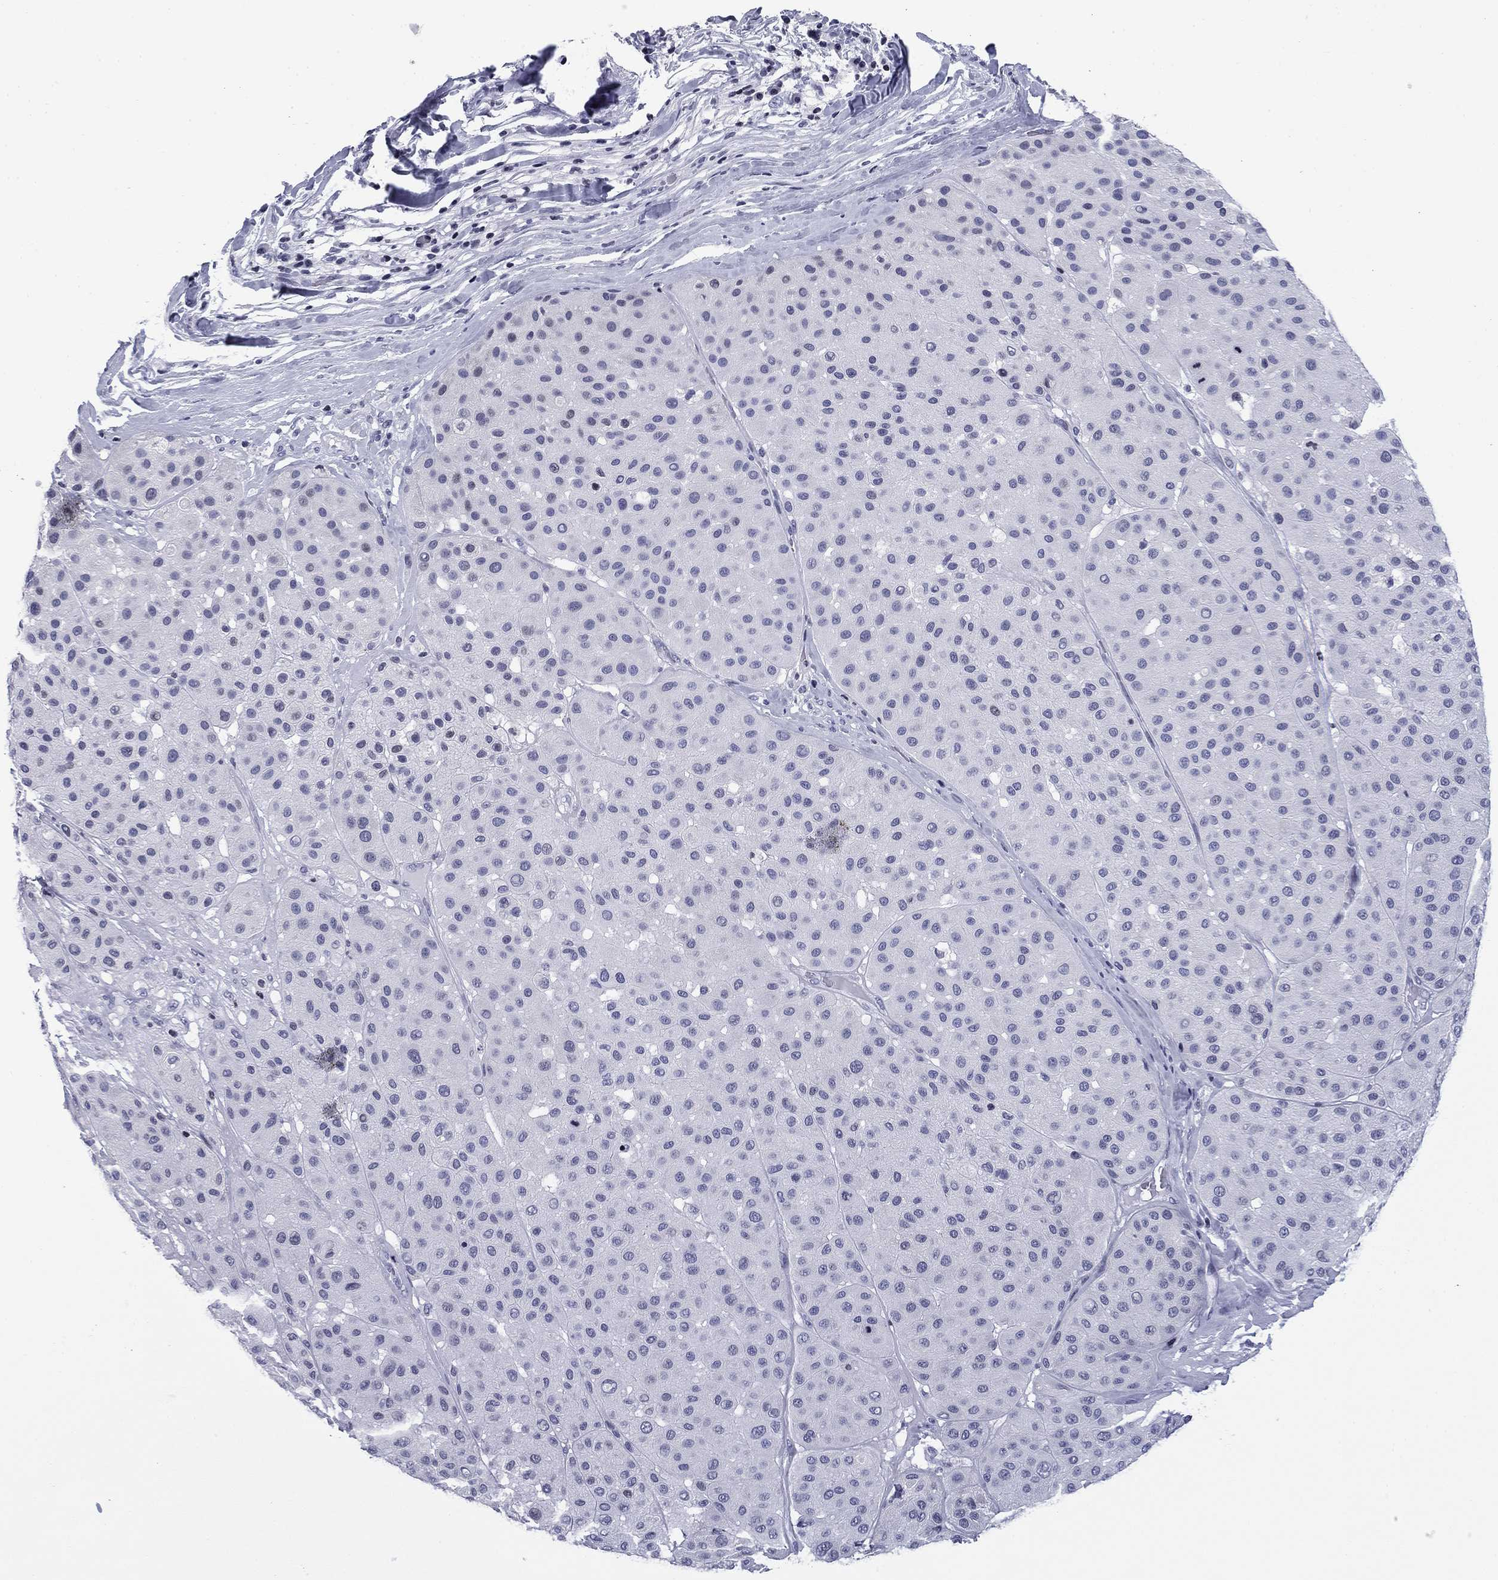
{"staining": {"intensity": "negative", "quantity": "none", "location": "none"}, "tissue": "melanoma", "cell_type": "Tumor cells", "image_type": "cancer", "snomed": [{"axis": "morphology", "description": "Malignant melanoma, Metastatic site"}, {"axis": "topography", "description": "Smooth muscle"}], "caption": "Protein analysis of malignant melanoma (metastatic site) reveals no significant expression in tumor cells. (DAB (3,3'-diaminobenzidine) immunohistochemistry (IHC), high magnification).", "gene": "CCDC144A", "patient": {"sex": "male", "age": 41}}